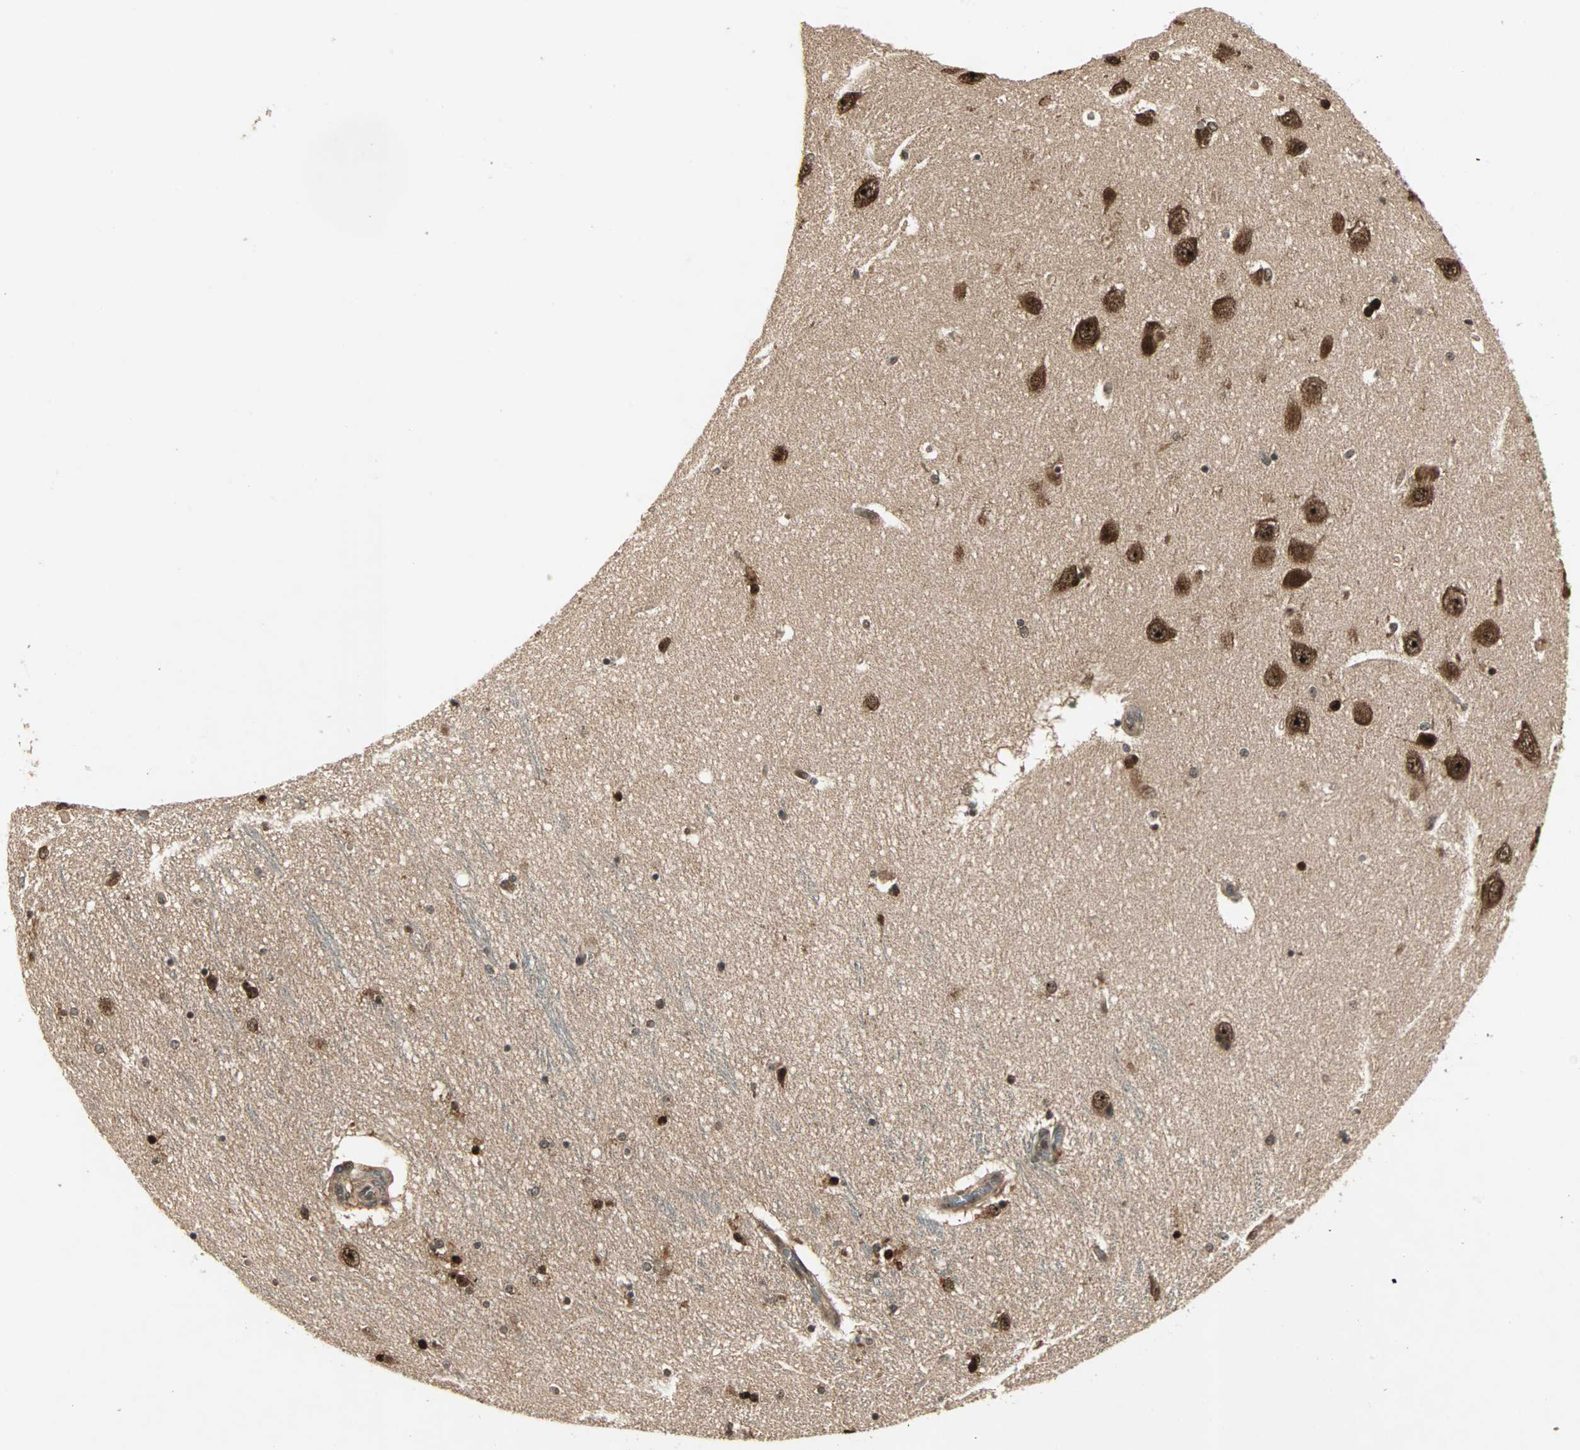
{"staining": {"intensity": "strong", "quantity": ">75%", "location": "nuclear"}, "tissue": "hippocampus", "cell_type": "Glial cells", "image_type": "normal", "snomed": [{"axis": "morphology", "description": "Normal tissue, NOS"}, {"axis": "topography", "description": "Hippocampus"}], "caption": "Glial cells demonstrate high levels of strong nuclear expression in about >75% of cells in benign human hippocampus.", "gene": "CSNK2B", "patient": {"sex": "female", "age": 54}}